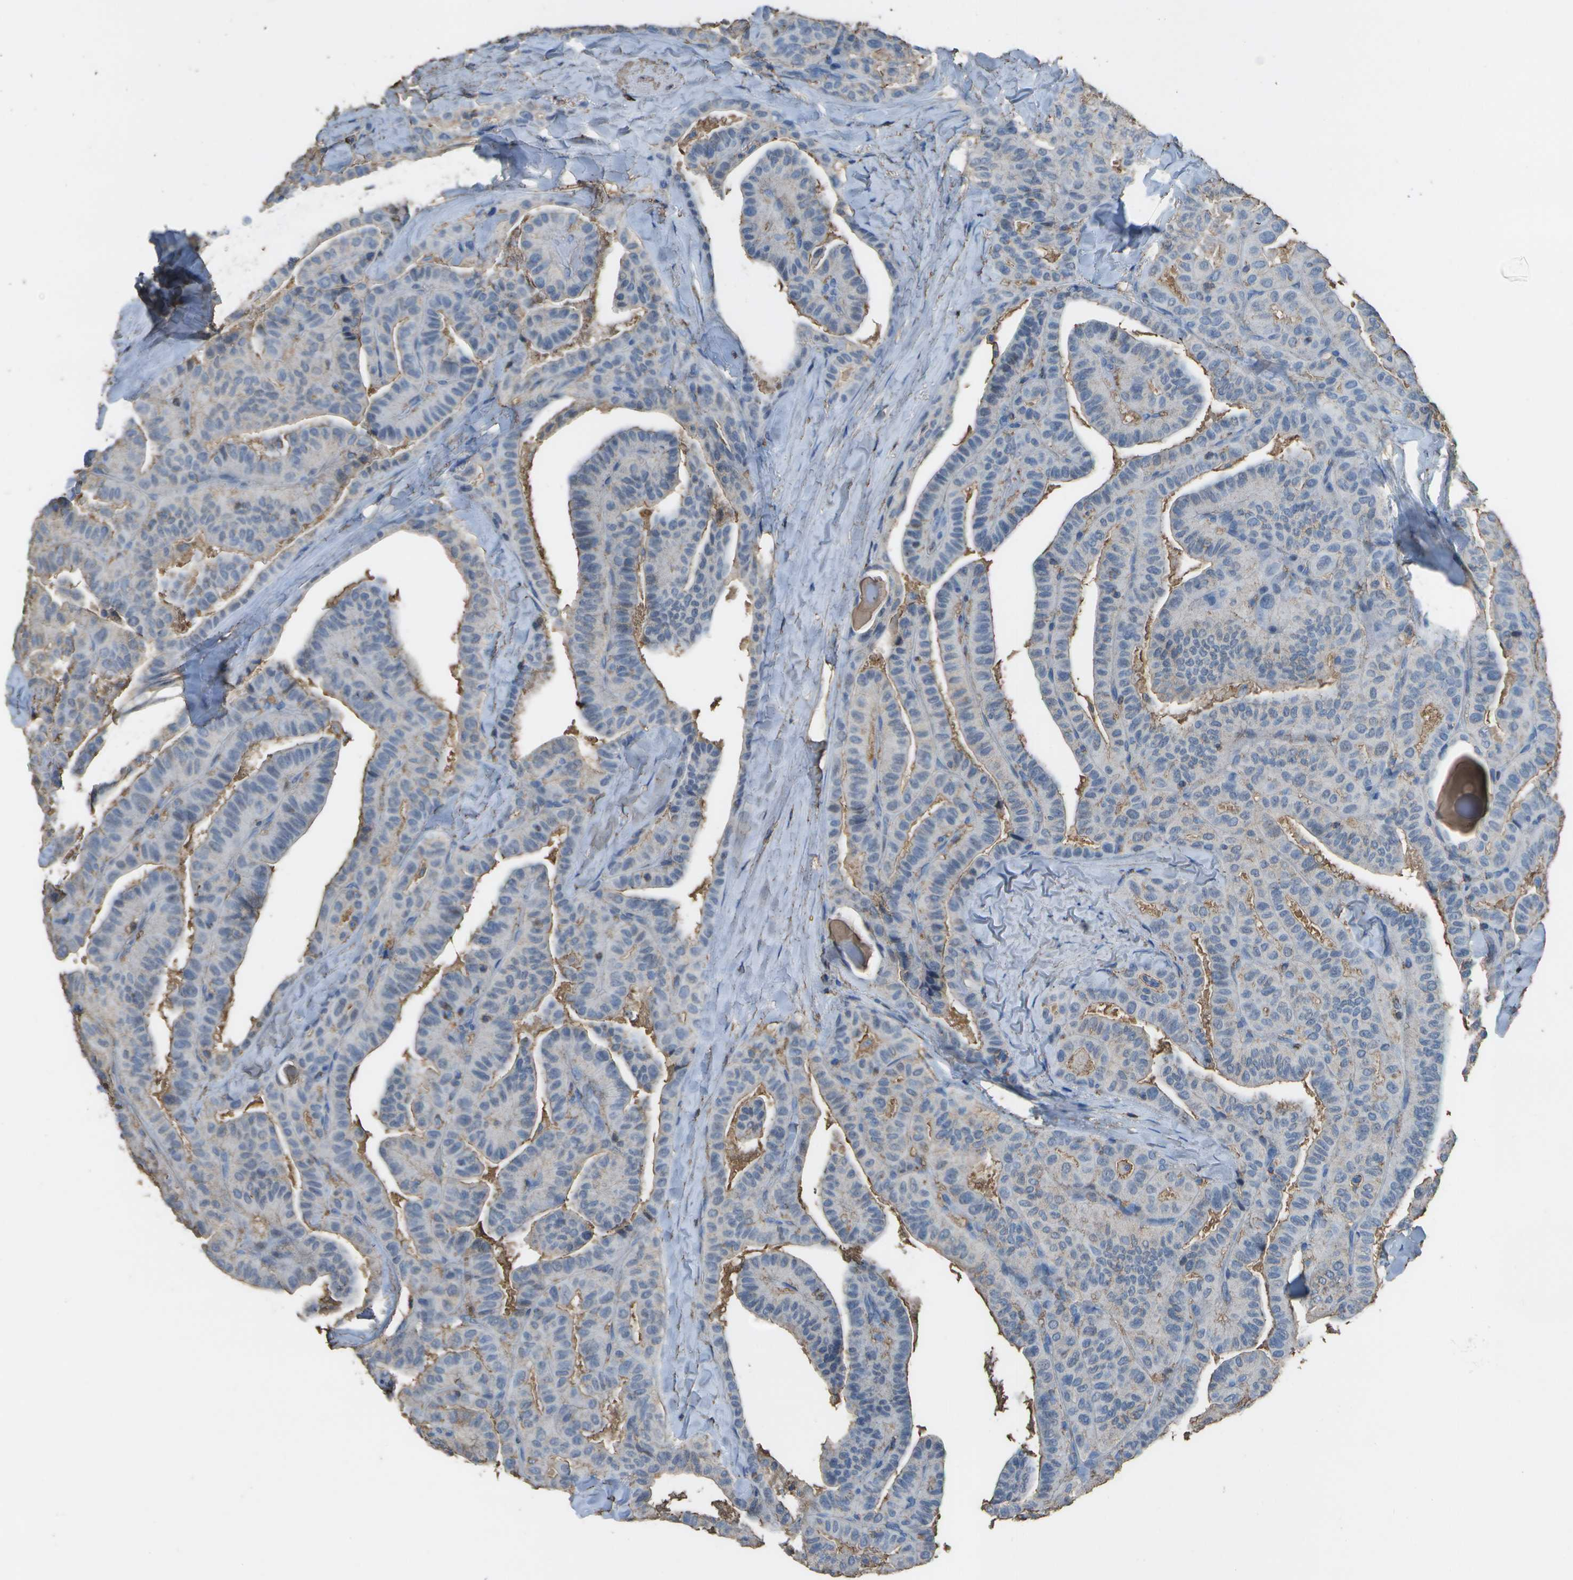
{"staining": {"intensity": "moderate", "quantity": "<25%", "location": "cytoplasmic/membranous"}, "tissue": "thyroid cancer", "cell_type": "Tumor cells", "image_type": "cancer", "snomed": [{"axis": "morphology", "description": "Papillary adenocarcinoma, NOS"}, {"axis": "topography", "description": "Thyroid gland"}], "caption": "This histopathology image exhibits immunohistochemistry staining of thyroid papillary adenocarcinoma, with low moderate cytoplasmic/membranous expression in approximately <25% of tumor cells.", "gene": "CYP4F11", "patient": {"sex": "male", "age": 77}}